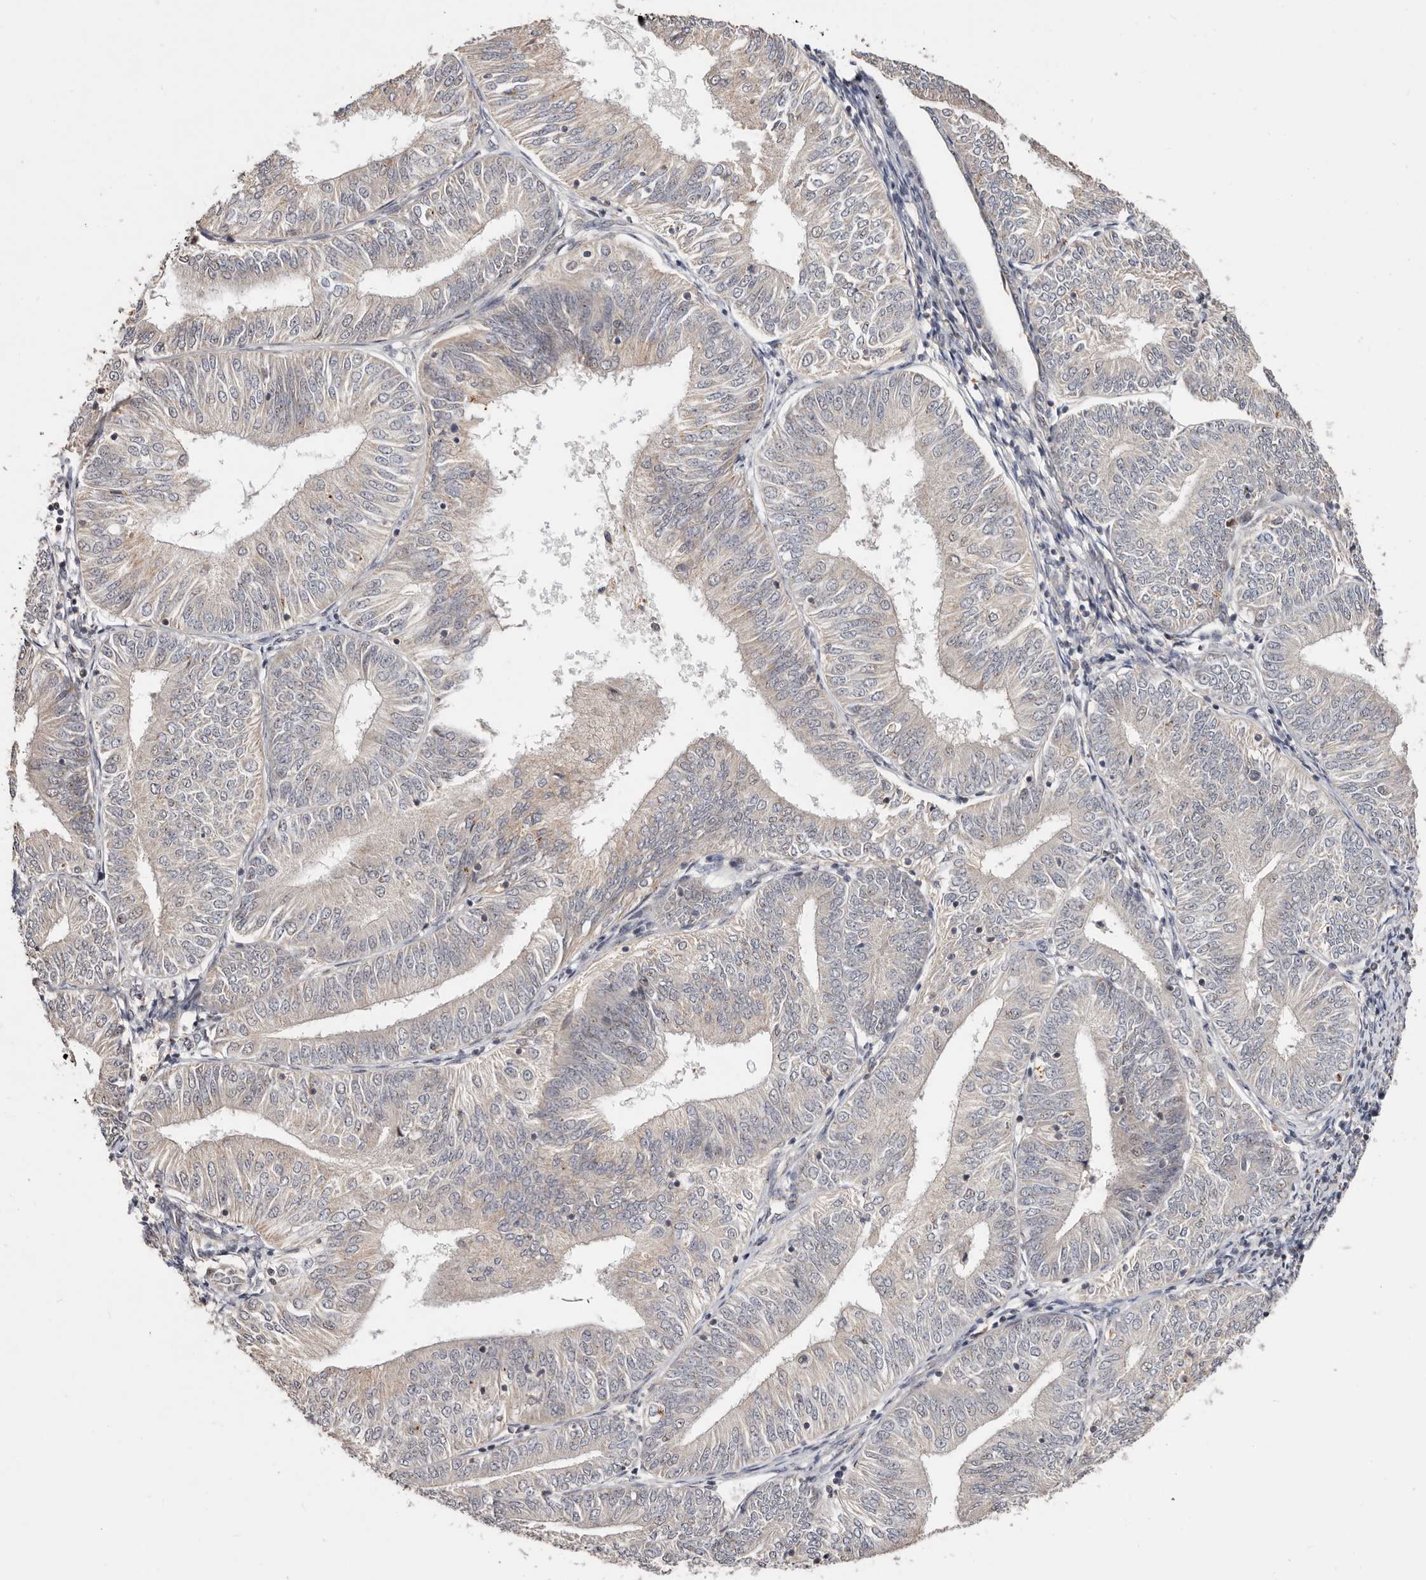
{"staining": {"intensity": "negative", "quantity": "none", "location": "none"}, "tissue": "endometrial cancer", "cell_type": "Tumor cells", "image_type": "cancer", "snomed": [{"axis": "morphology", "description": "Adenocarcinoma, NOS"}, {"axis": "topography", "description": "Endometrium"}], "caption": "DAB (3,3'-diaminobenzidine) immunohistochemical staining of endometrial cancer reveals no significant positivity in tumor cells.", "gene": "USP33", "patient": {"sex": "female", "age": 58}}